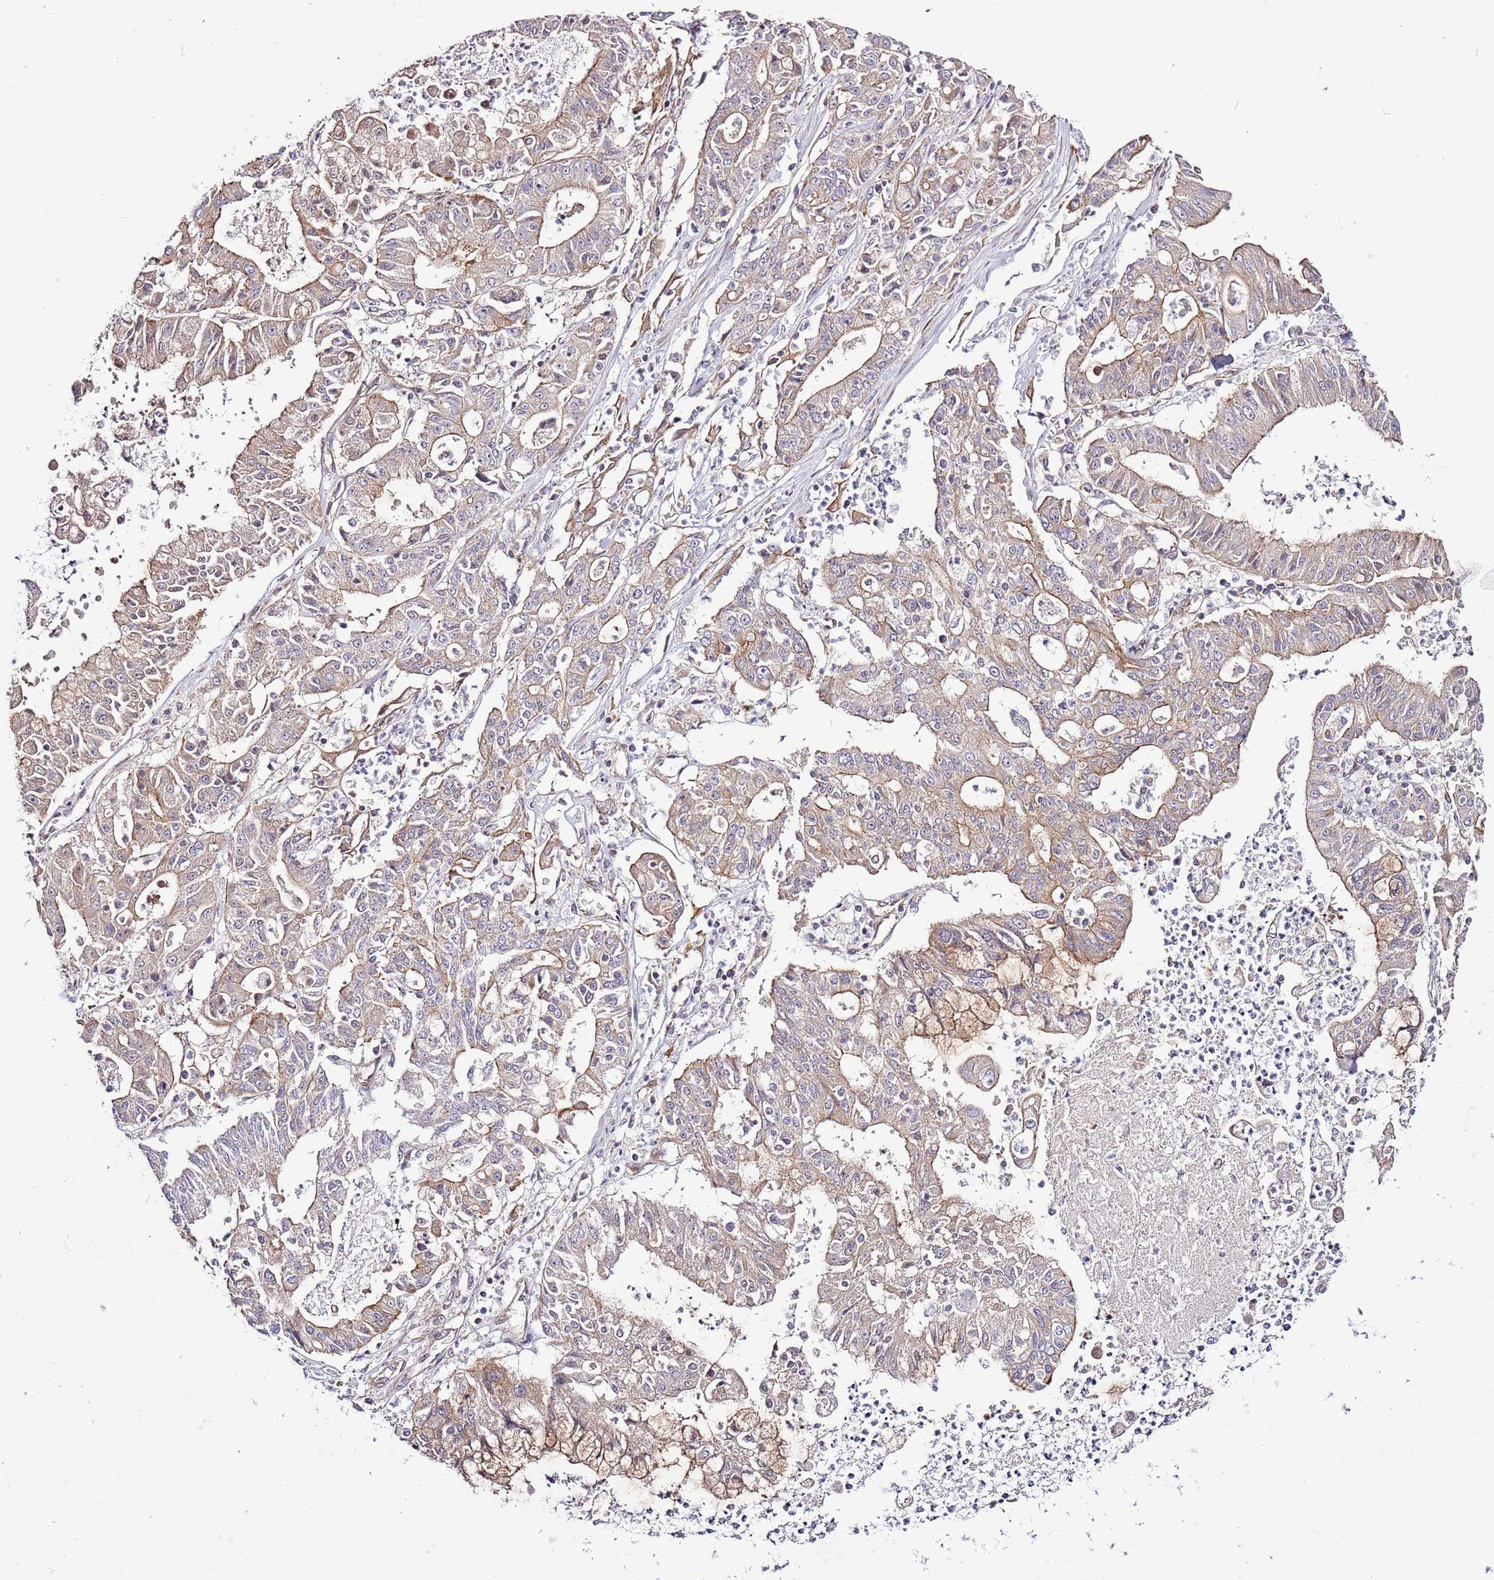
{"staining": {"intensity": "moderate", "quantity": "25%-75%", "location": "cytoplasmic/membranous"}, "tissue": "ovarian cancer", "cell_type": "Tumor cells", "image_type": "cancer", "snomed": [{"axis": "morphology", "description": "Cystadenocarcinoma, mucinous, NOS"}, {"axis": "topography", "description": "Ovary"}], "caption": "Moderate cytoplasmic/membranous staining is seen in approximately 25%-75% of tumor cells in ovarian cancer (mucinous cystadenocarcinoma).", "gene": "GNL1", "patient": {"sex": "female", "age": 70}}